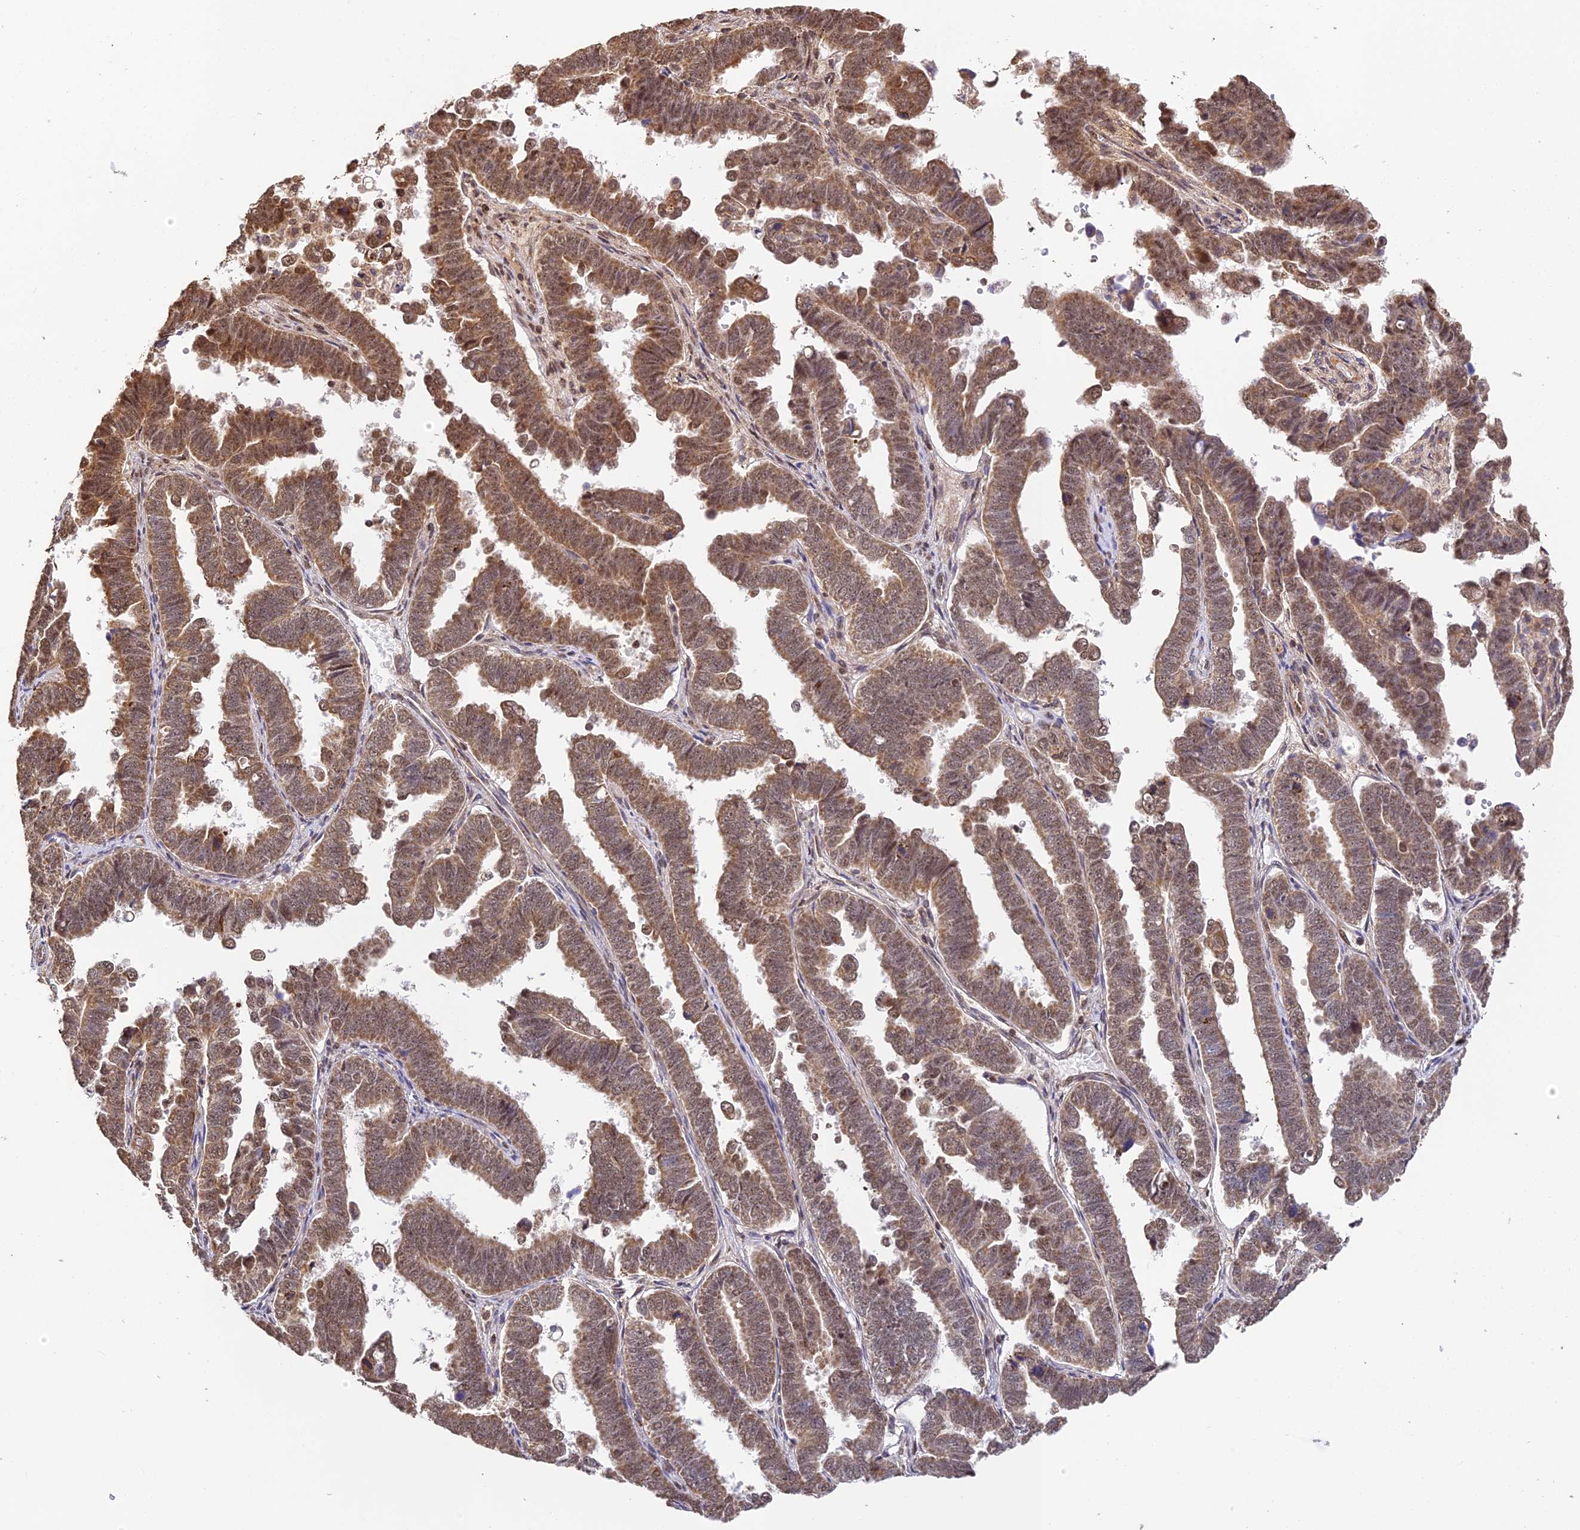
{"staining": {"intensity": "moderate", "quantity": ">75%", "location": "cytoplasmic/membranous"}, "tissue": "endometrial cancer", "cell_type": "Tumor cells", "image_type": "cancer", "snomed": [{"axis": "morphology", "description": "Adenocarcinoma, NOS"}, {"axis": "topography", "description": "Endometrium"}], "caption": "A high-resolution image shows IHC staining of adenocarcinoma (endometrial), which demonstrates moderate cytoplasmic/membranous expression in about >75% of tumor cells.", "gene": "ZNF443", "patient": {"sex": "female", "age": 75}}